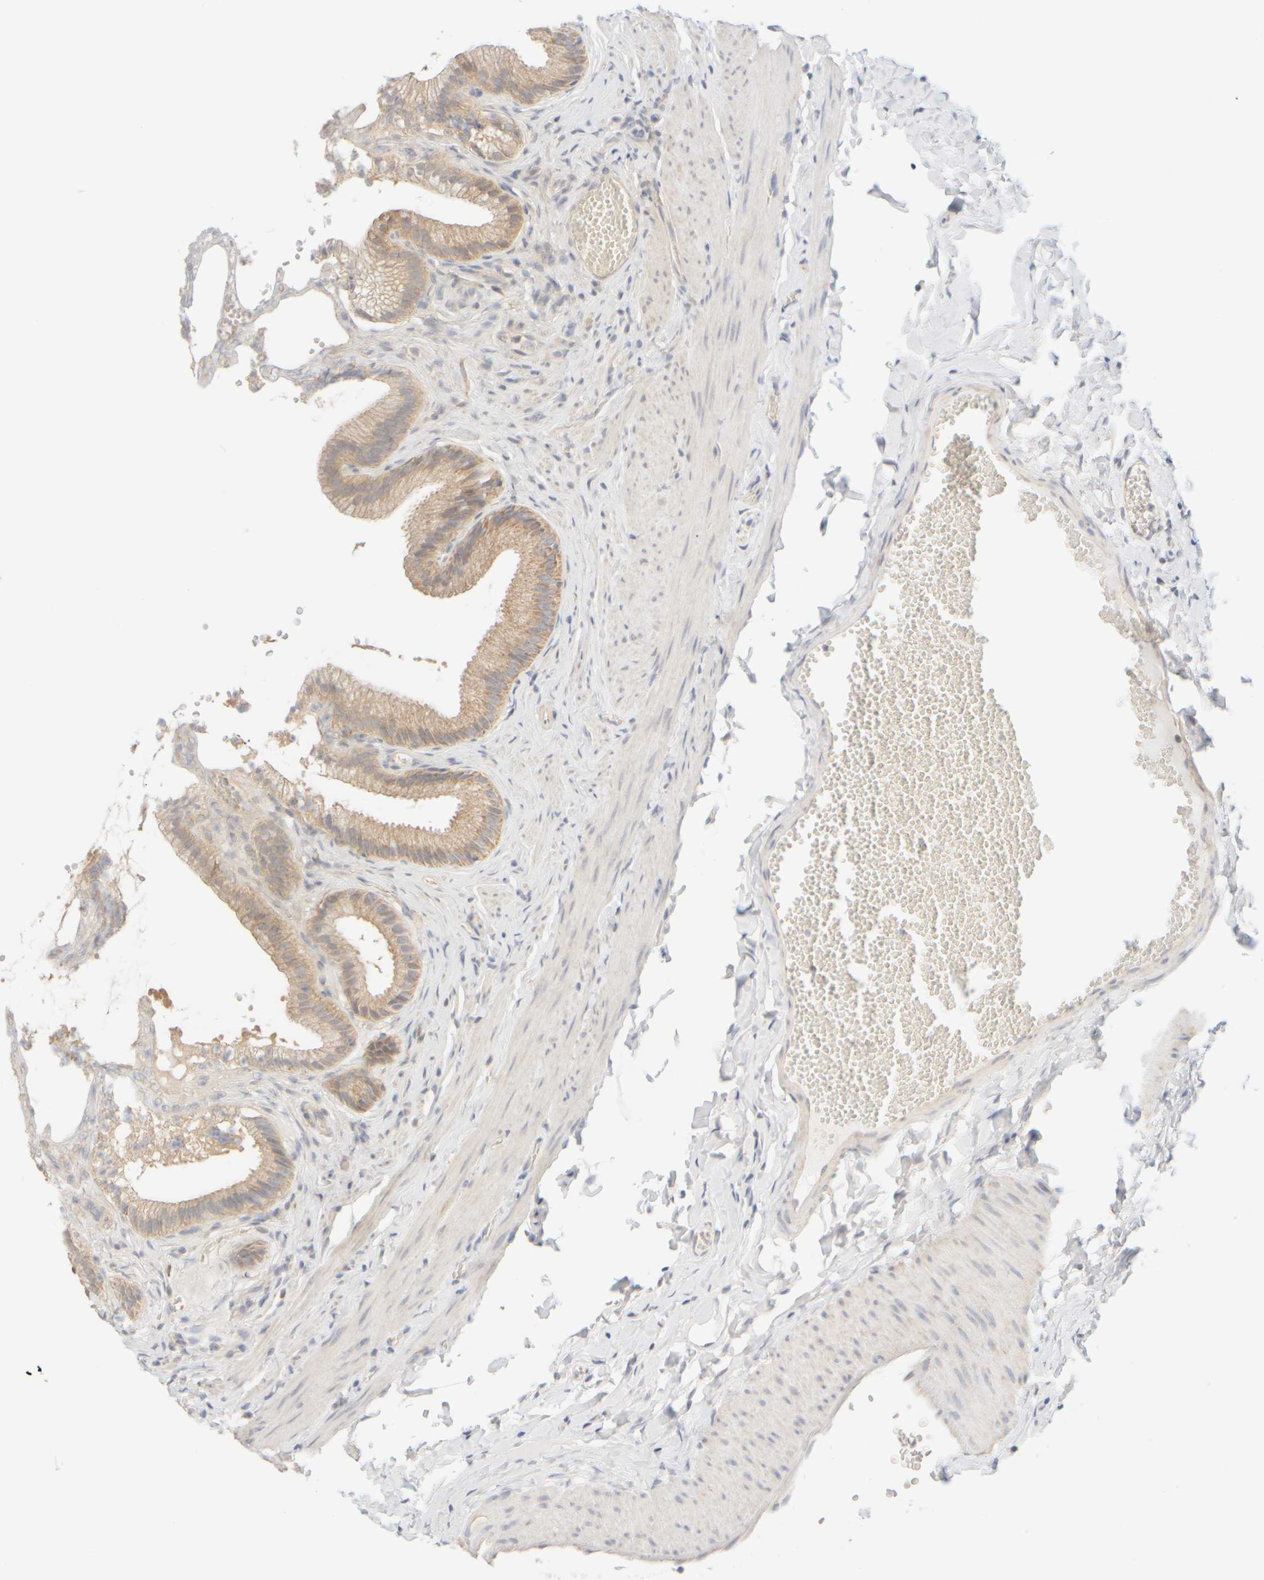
{"staining": {"intensity": "moderate", "quantity": ">75%", "location": "cytoplasmic/membranous"}, "tissue": "gallbladder", "cell_type": "Glandular cells", "image_type": "normal", "snomed": [{"axis": "morphology", "description": "Normal tissue, NOS"}, {"axis": "topography", "description": "Gallbladder"}], "caption": "Human gallbladder stained with a brown dye reveals moderate cytoplasmic/membranous positive positivity in about >75% of glandular cells.", "gene": "APBB2", "patient": {"sex": "male", "age": 38}}